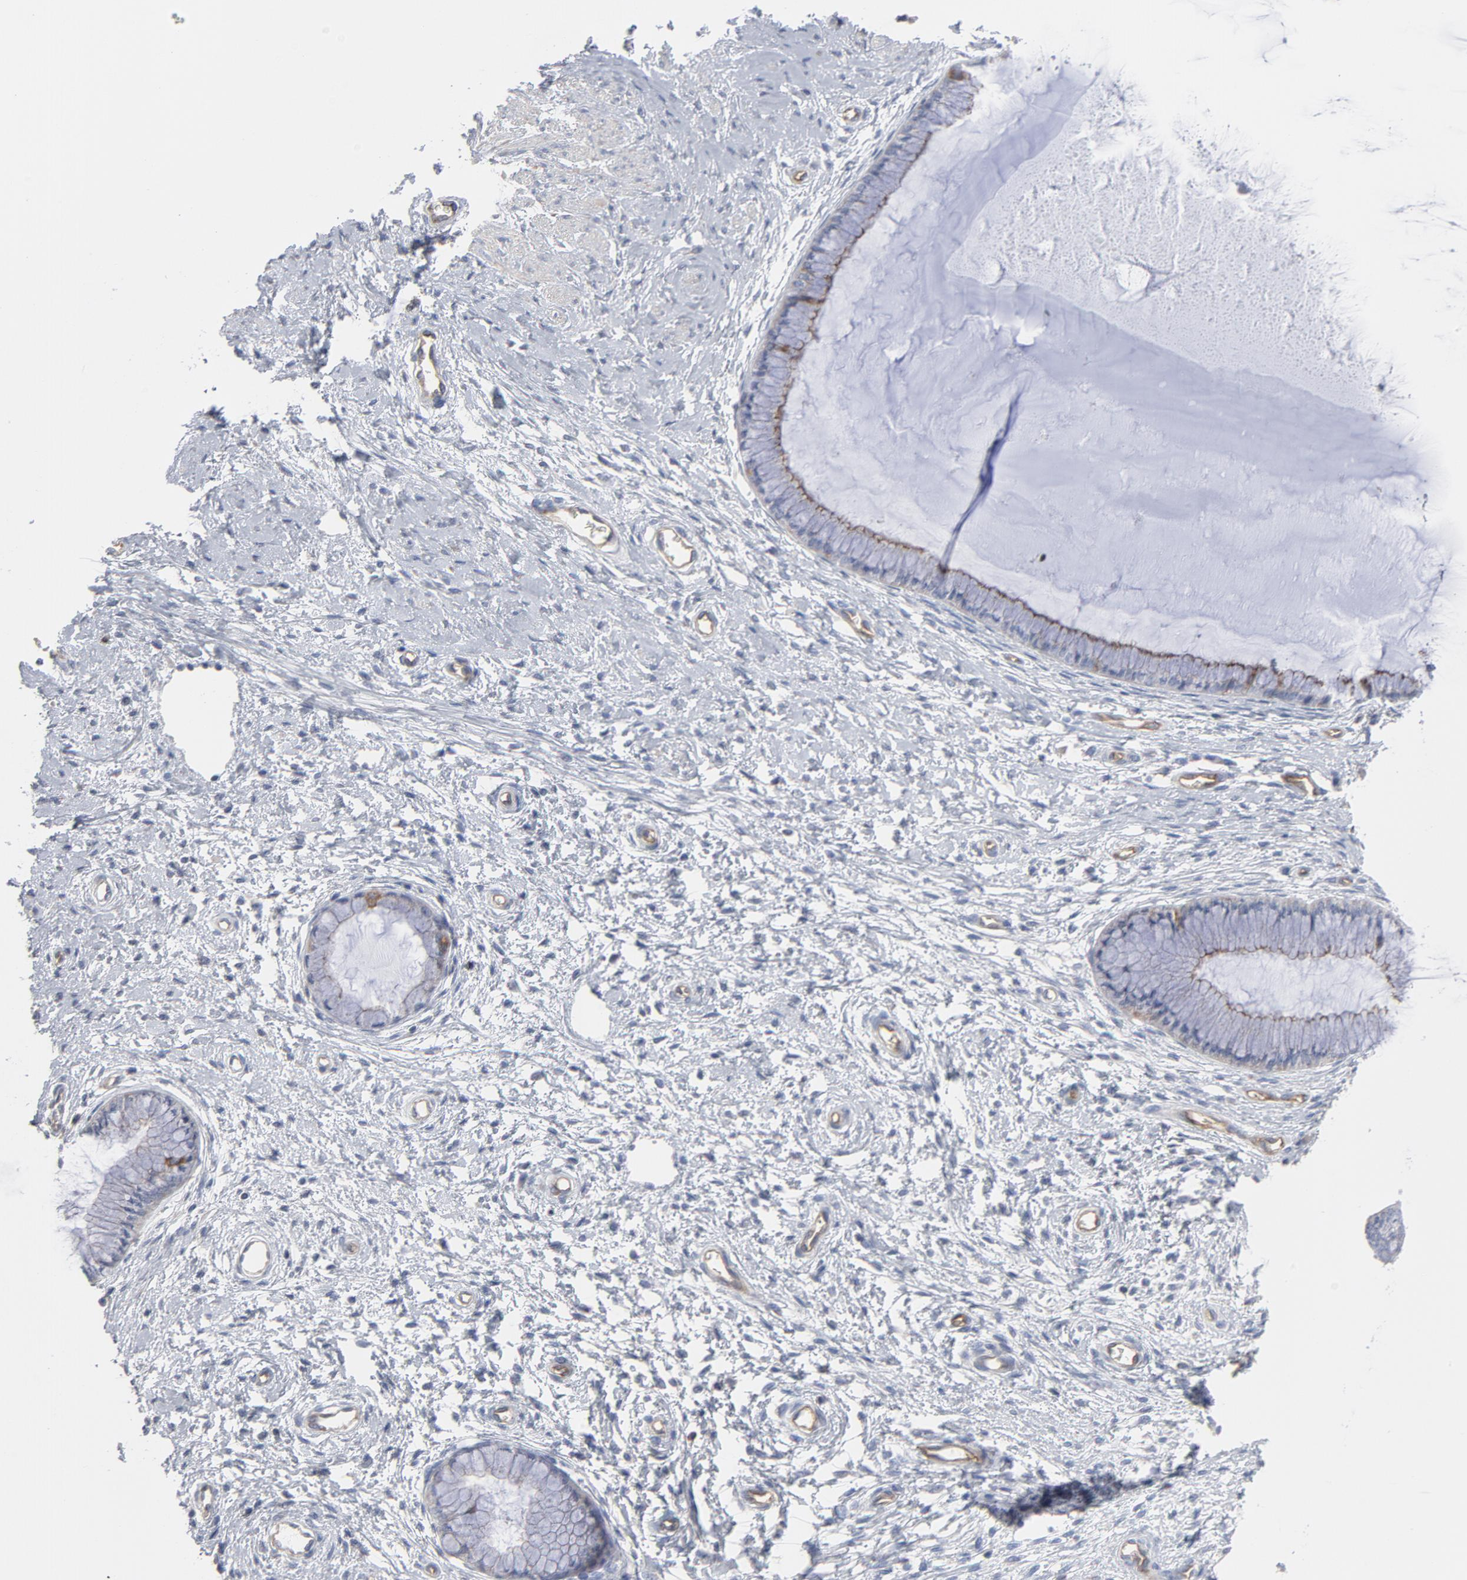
{"staining": {"intensity": "moderate", "quantity": "25%-75%", "location": "cytoplasmic/membranous"}, "tissue": "cervix", "cell_type": "Glandular cells", "image_type": "normal", "snomed": [{"axis": "morphology", "description": "Normal tissue, NOS"}, {"axis": "topography", "description": "Cervix"}], "caption": "Immunohistochemistry (IHC) image of unremarkable cervix: cervix stained using IHC shows medium levels of moderate protein expression localized specifically in the cytoplasmic/membranous of glandular cells, appearing as a cytoplasmic/membranous brown color.", "gene": "OXA1L", "patient": {"sex": "female", "age": 27}}